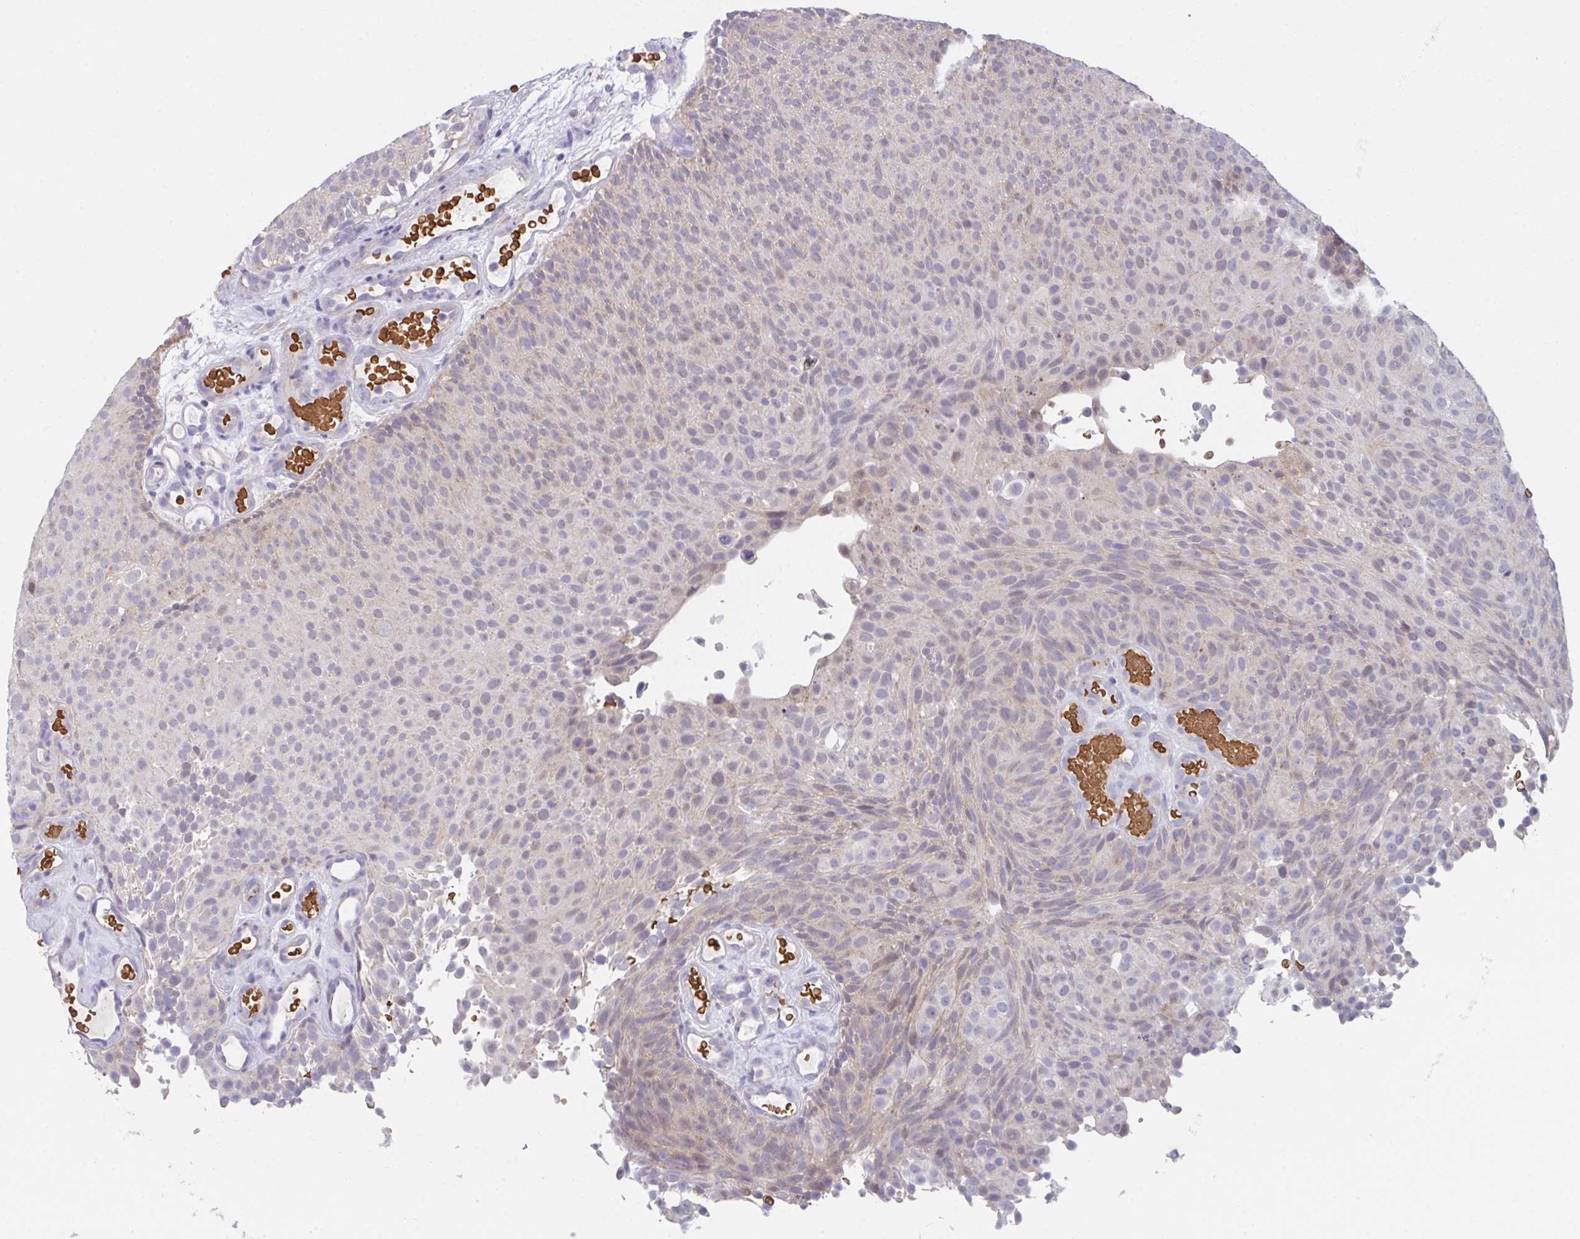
{"staining": {"intensity": "negative", "quantity": "none", "location": "none"}, "tissue": "urothelial cancer", "cell_type": "Tumor cells", "image_type": "cancer", "snomed": [{"axis": "morphology", "description": "Urothelial carcinoma, Low grade"}, {"axis": "topography", "description": "Urinary bladder"}], "caption": "The immunohistochemistry (IHC) histopathology image has no significant expression in tumor cells of urothelial cancer tissue.", "gene": "TFAP2C", "patient": {"sex": "male", "age": 78}}